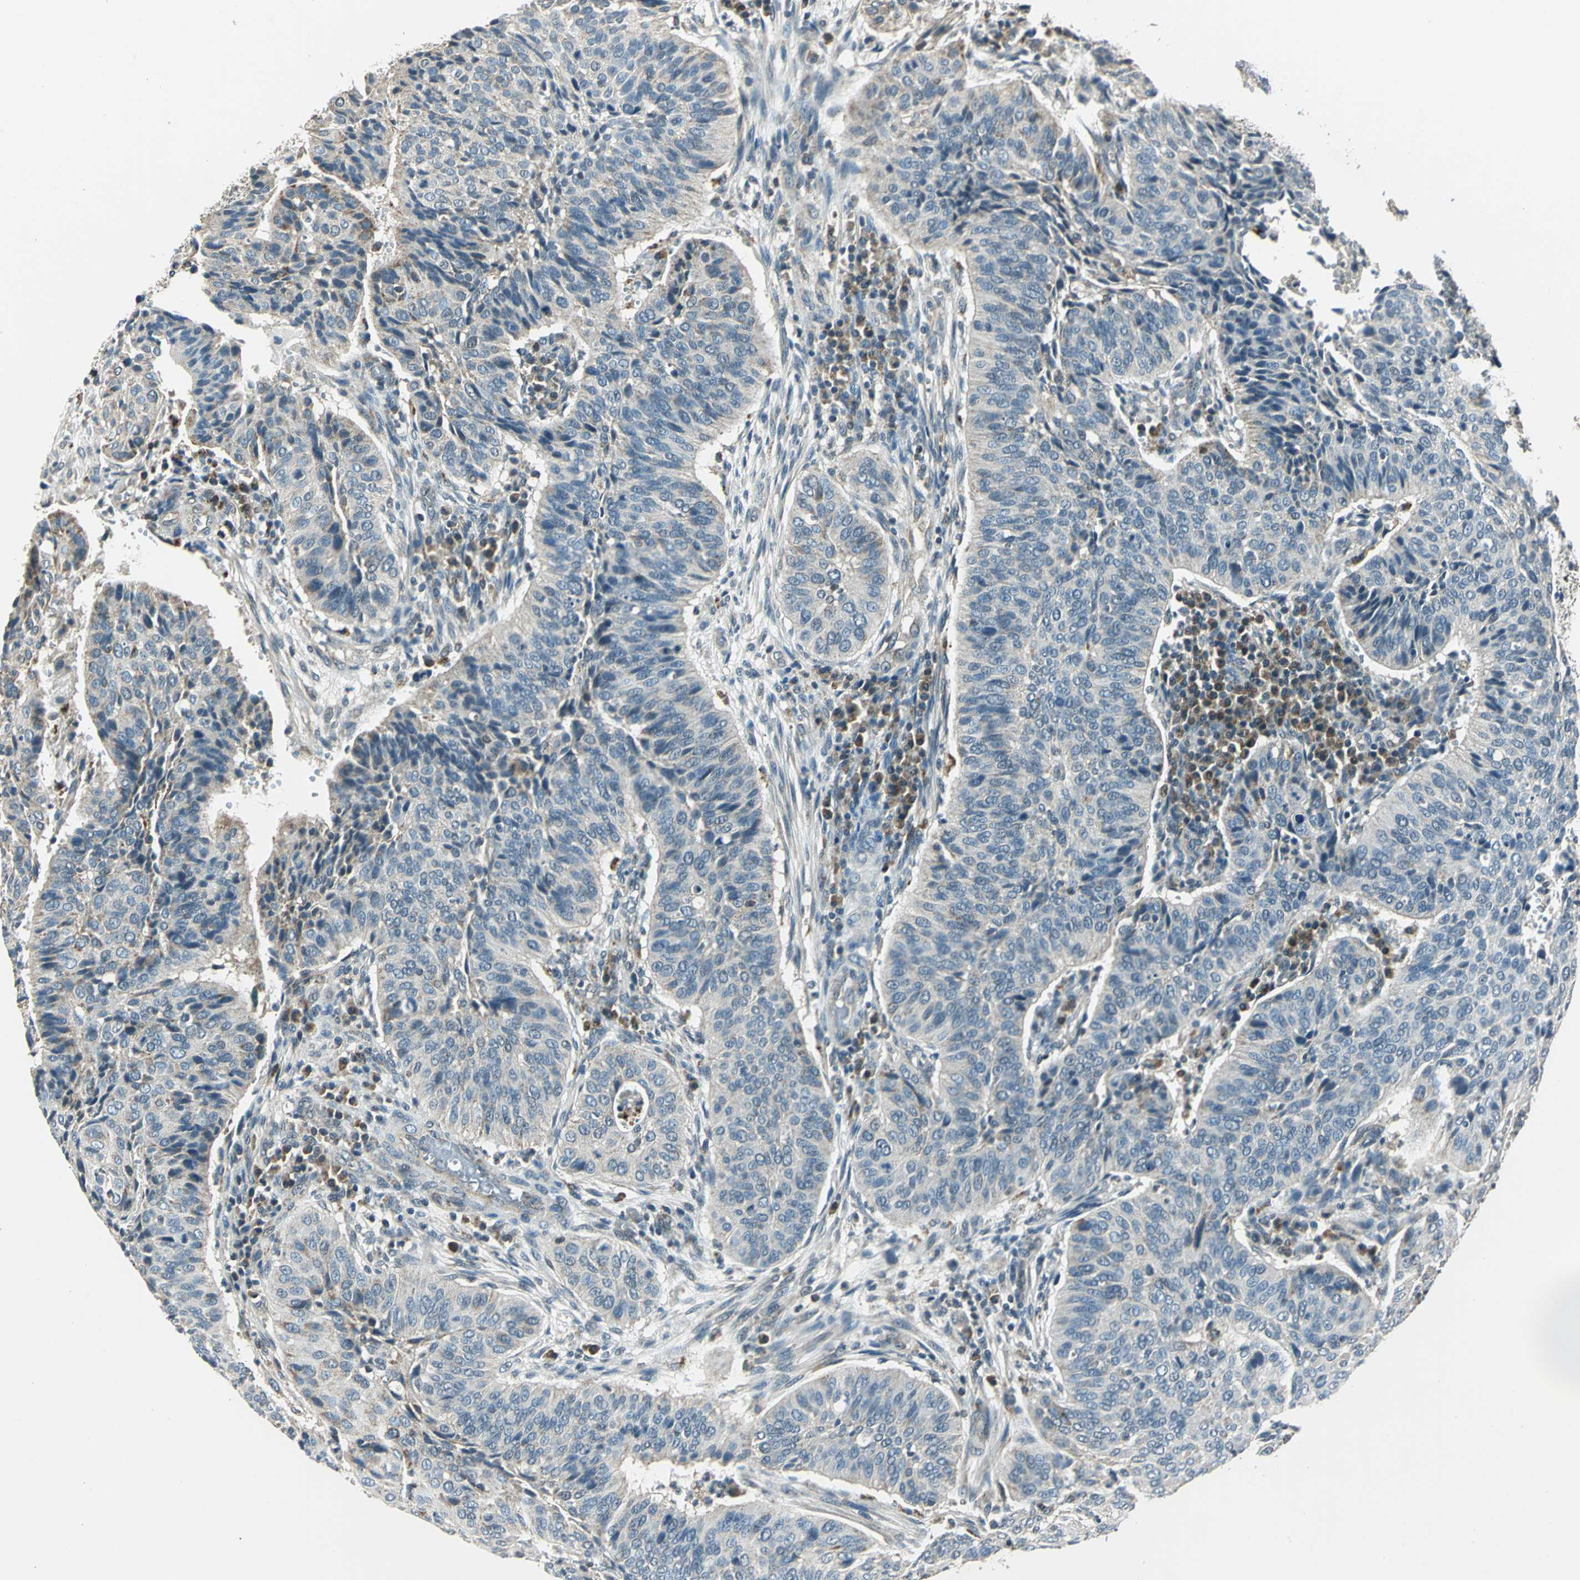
{"staining": {"intensity": "weak", "quantity": "<25%", "location": "cytoplasmic/membranous"}, "tissue": "cervical cancer", "cell_type": "Tumor cells", "image_type": "cancer", "snomed": [{"axis": "morphology", "description": "Squamous cell carcinoma, NOS"}, {"axis": "topography", "description": "Cervix"}], "caption": "Immunohistochemistry (IHC) image of neoplastic tissue: human cervical cancer stained with DAB exhibits no significant protein expression in tumor cells.", "gene": "NUDT2", "patient": {"sex": "female", "age": 39}}